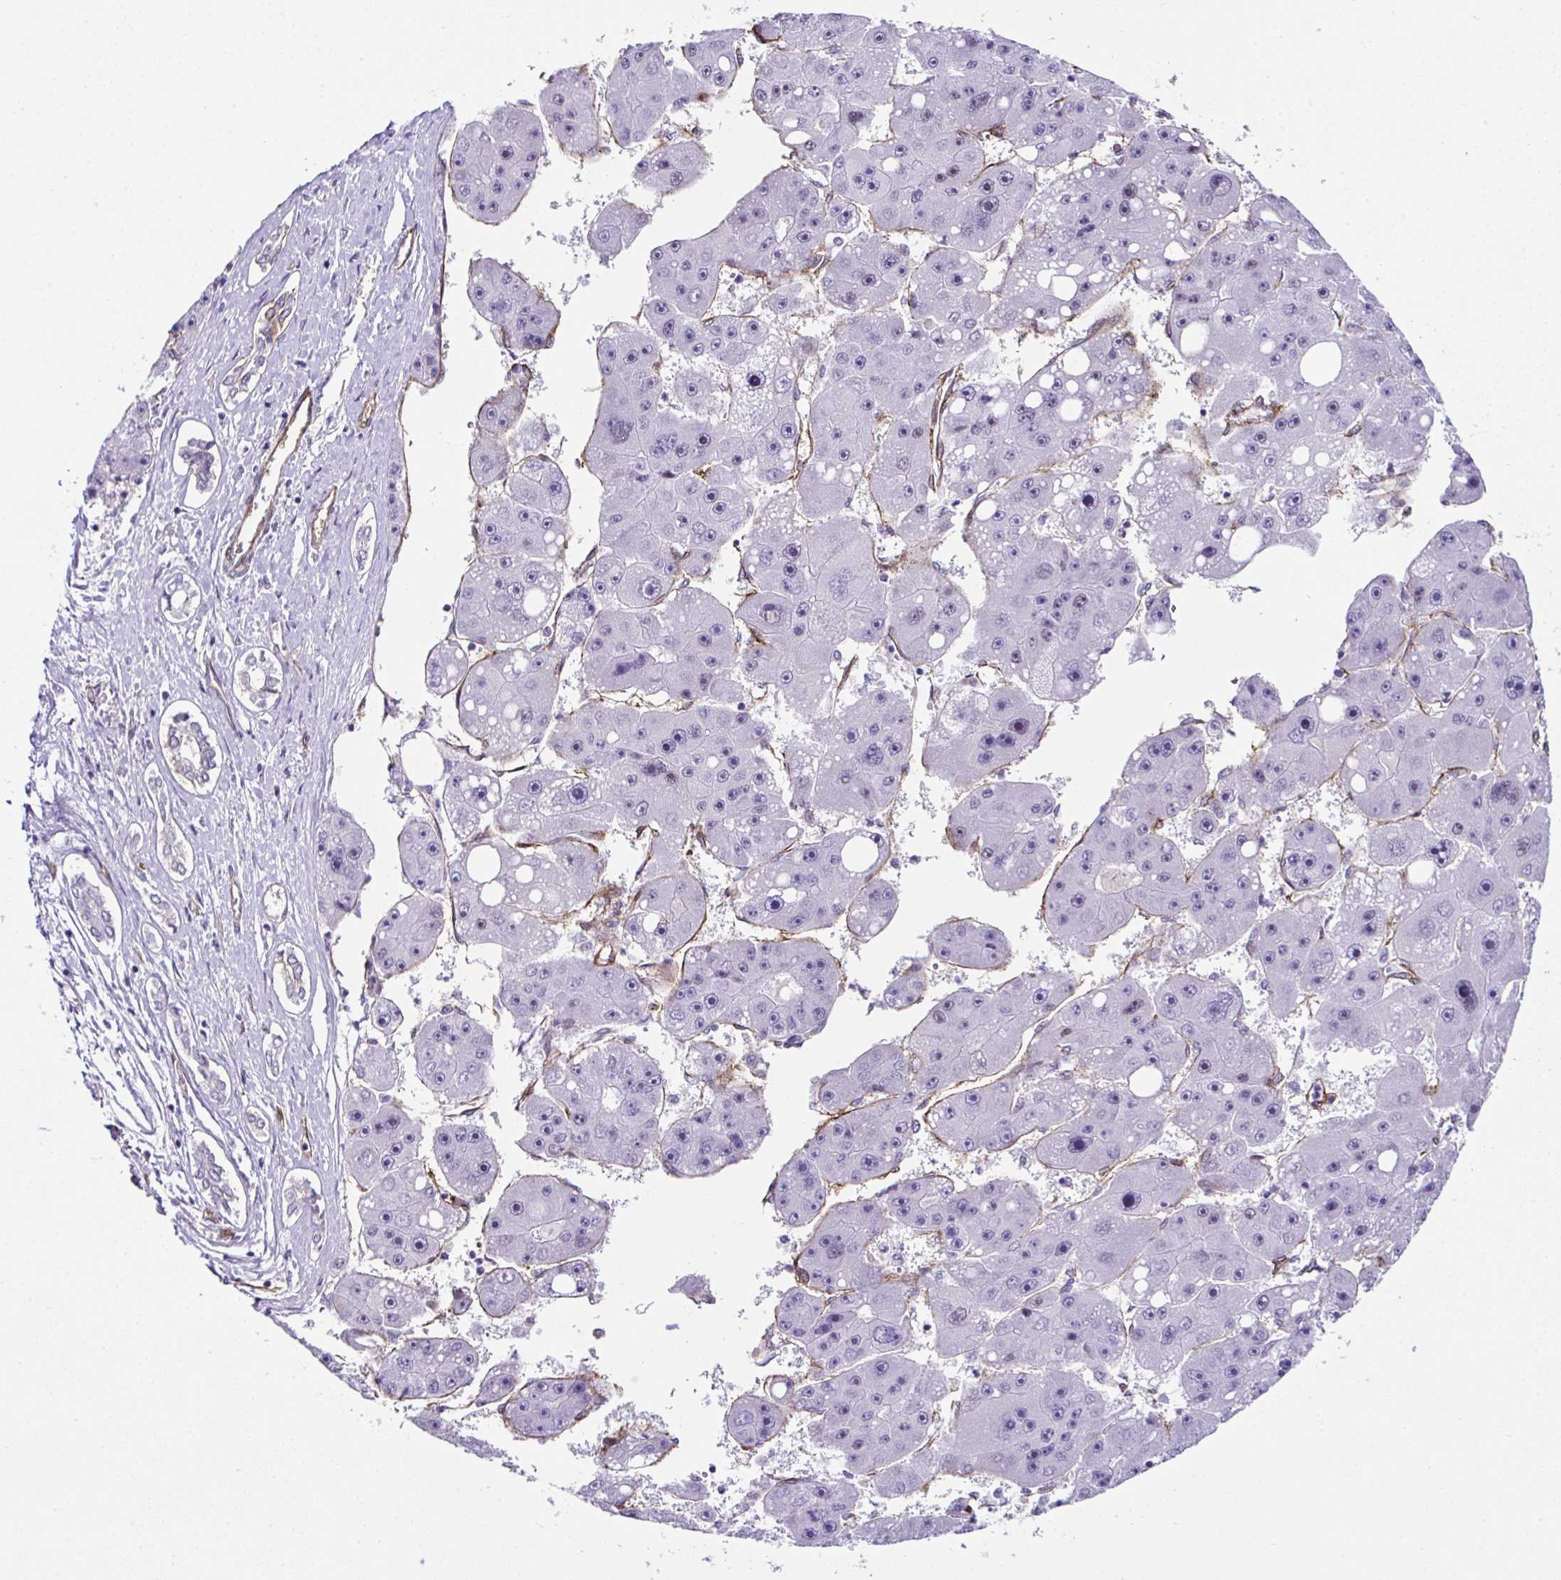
{"staining": {"intensity": "negative", "quantity": "none", "location": "none"}, "tissue": "liver cancer", "cell_type": "Tumor cells", "image_type": "cancer", "snomed": [{"axis": "morphology", "description": "Carcinoma, Hepatocellular, NOS"}, {"axis": "topography", "description": "Liver"}], "caption": "An immunohistochemistry micrograph of liver hepatocellular carcinoma is shown. There is no staining in tumor cells of liver hepatocellular carcinoma. (IHC, brightfield microscopy, high magnification).", "gene": "FBXO34", "patient": {"sex": "female", "age": 61}}